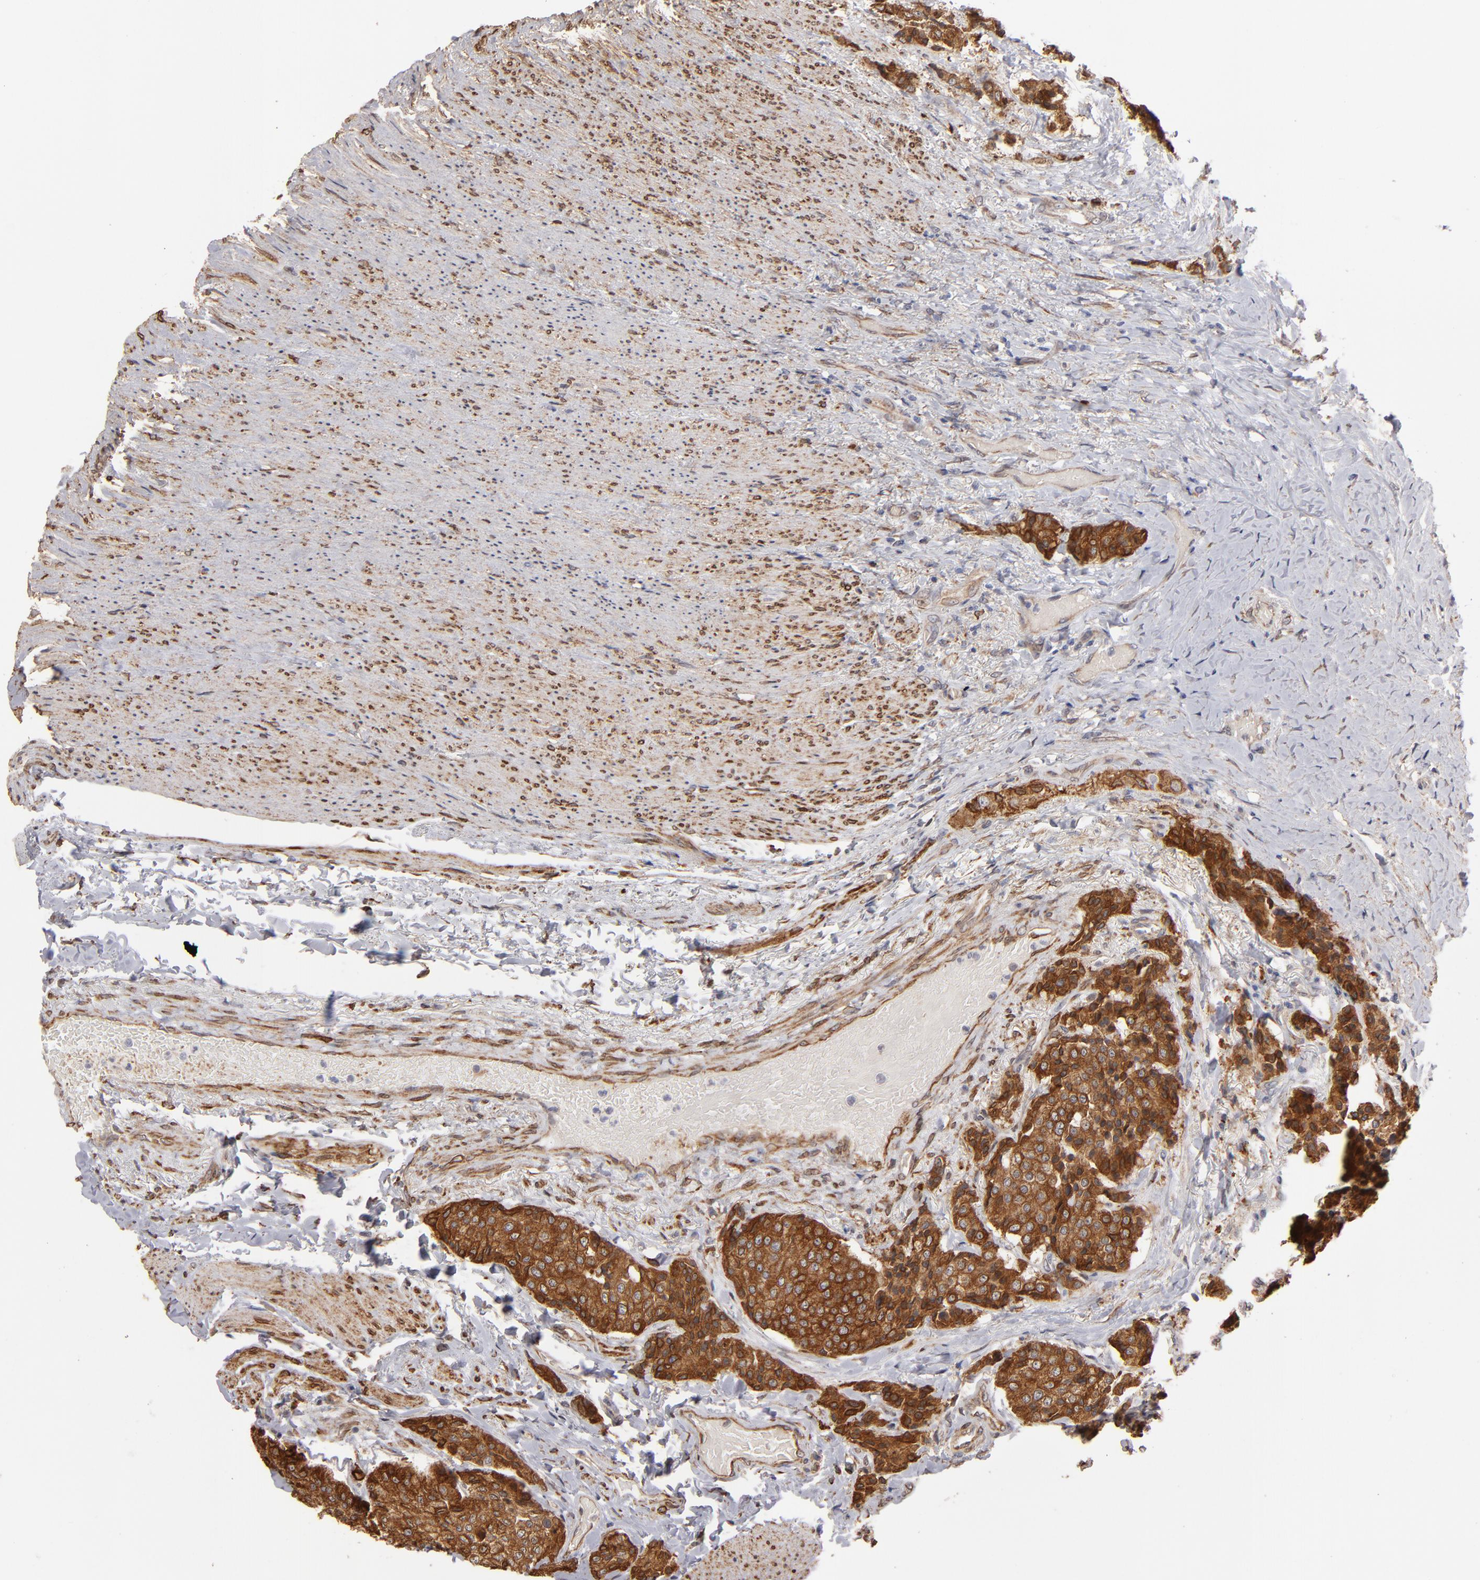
{"staining": {"intensity": "moderate", "quantity": ">75%", "location": "cytoplasmic/membranous"}, "tissue": "carcinoid", "cell_type": "Tumor cells", "image_type": "cancer", "snomed": [{"axis": "morphology", "description": "Carcinoid, malignant, NOS"}, {"axis": "topography", "description": "Colon"}], "caption": "Immunohistochemical staining of carcinoid displays moderate cytoplasmic/membranous protein positivity in approximately >75% of tumor cells.", "gene": "PGRMC1", "patient": {"sex": "female", "age": 61}}